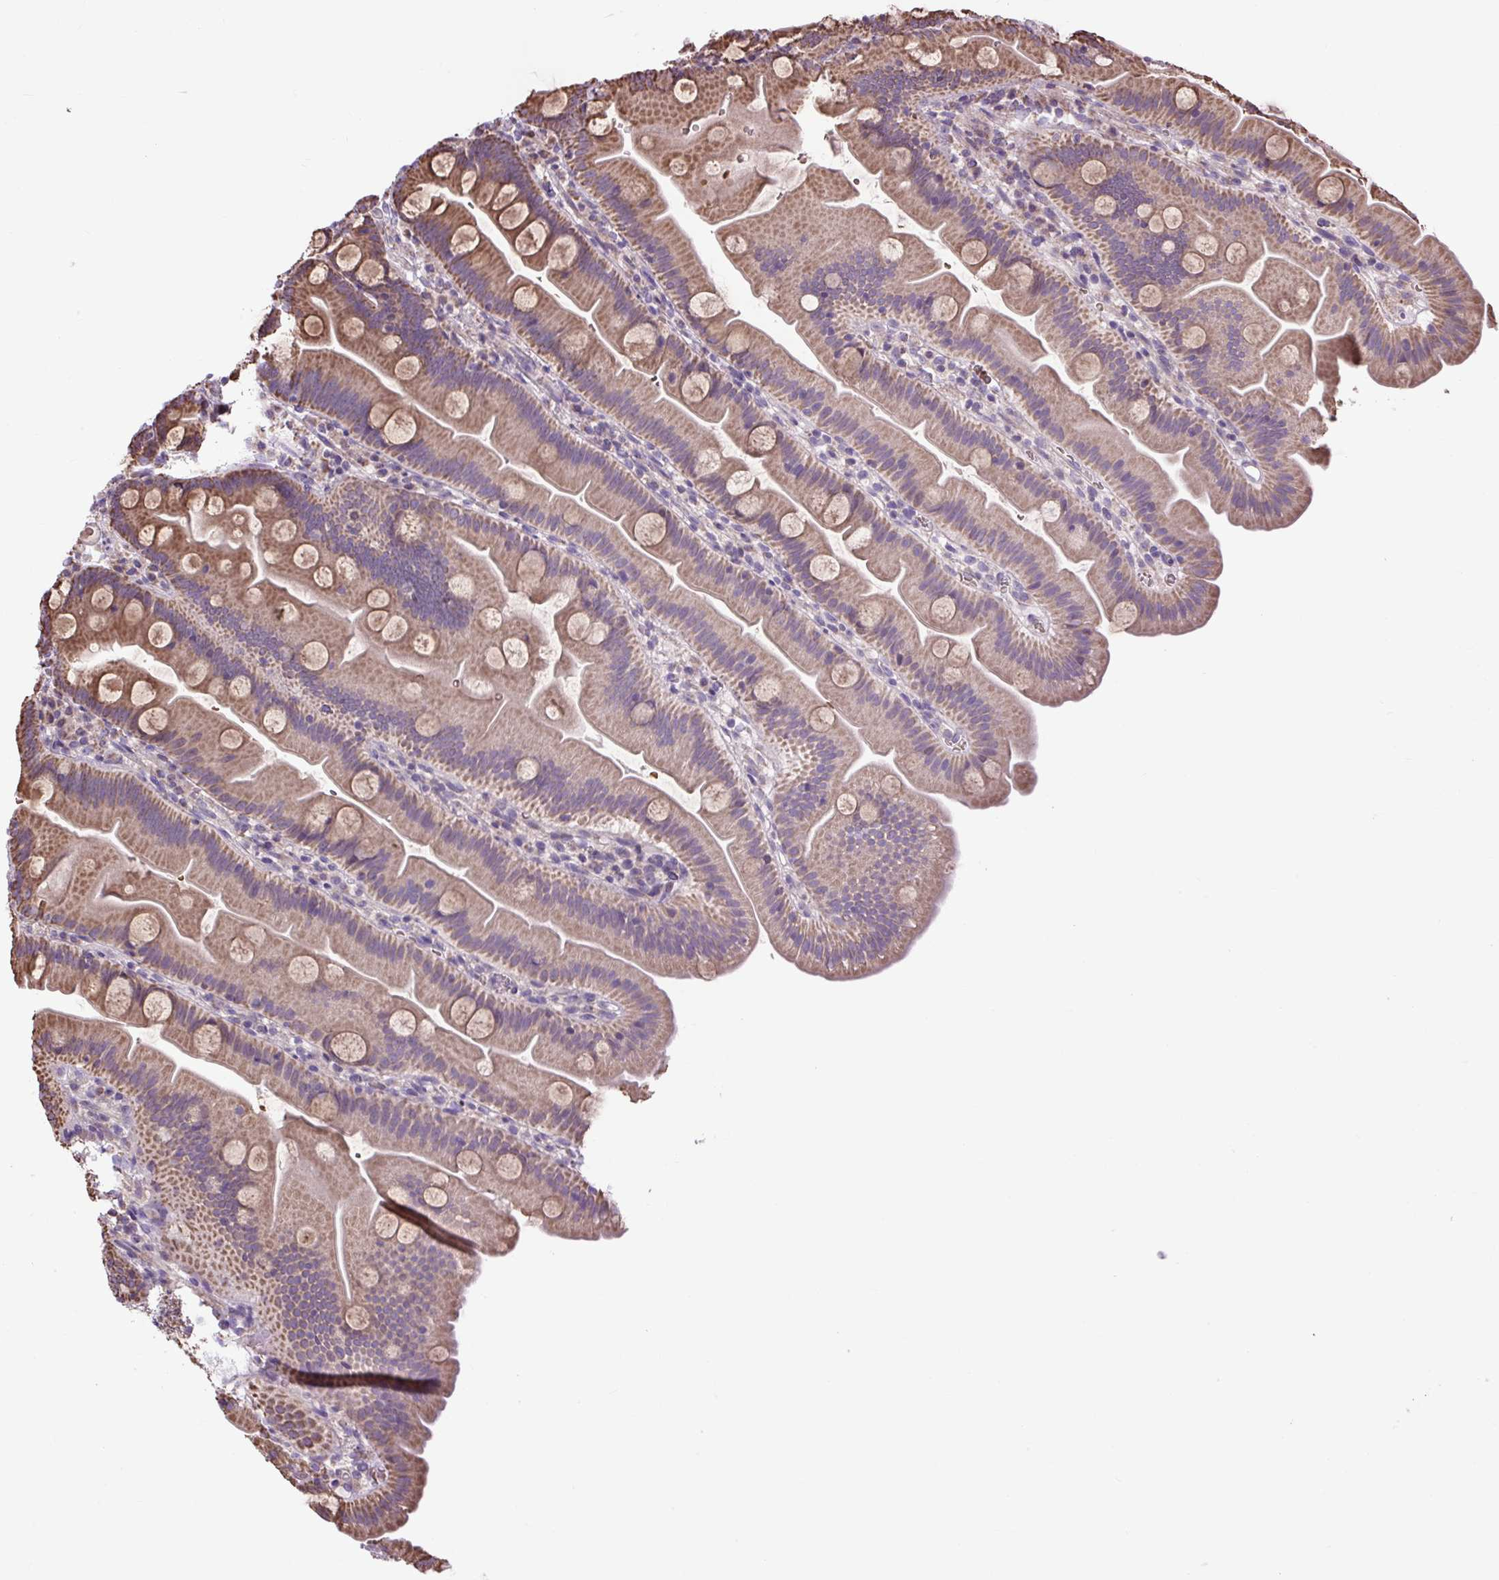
{"staining": {"intensity": "moderate", "quantity": ">75%", "location": "cytoplasmic/membranous"}, "tissue": "small intestine", "cell_type": "Glandular cells", "image_type": "normal", "snomed": [{"axis": "morphology", "description": "Normal tissue, NOS"}, {"axis": "topography", "description": "Small intestine"}], "caption": "Immunohistochemical staining of unremarkable human small intestine shows medium levels of moderate cytoplasmic/membranous staining in approximately >75% of glandular cells.", "gene": "PLCG1", "patient": {"sex": "female", "age": 68}}